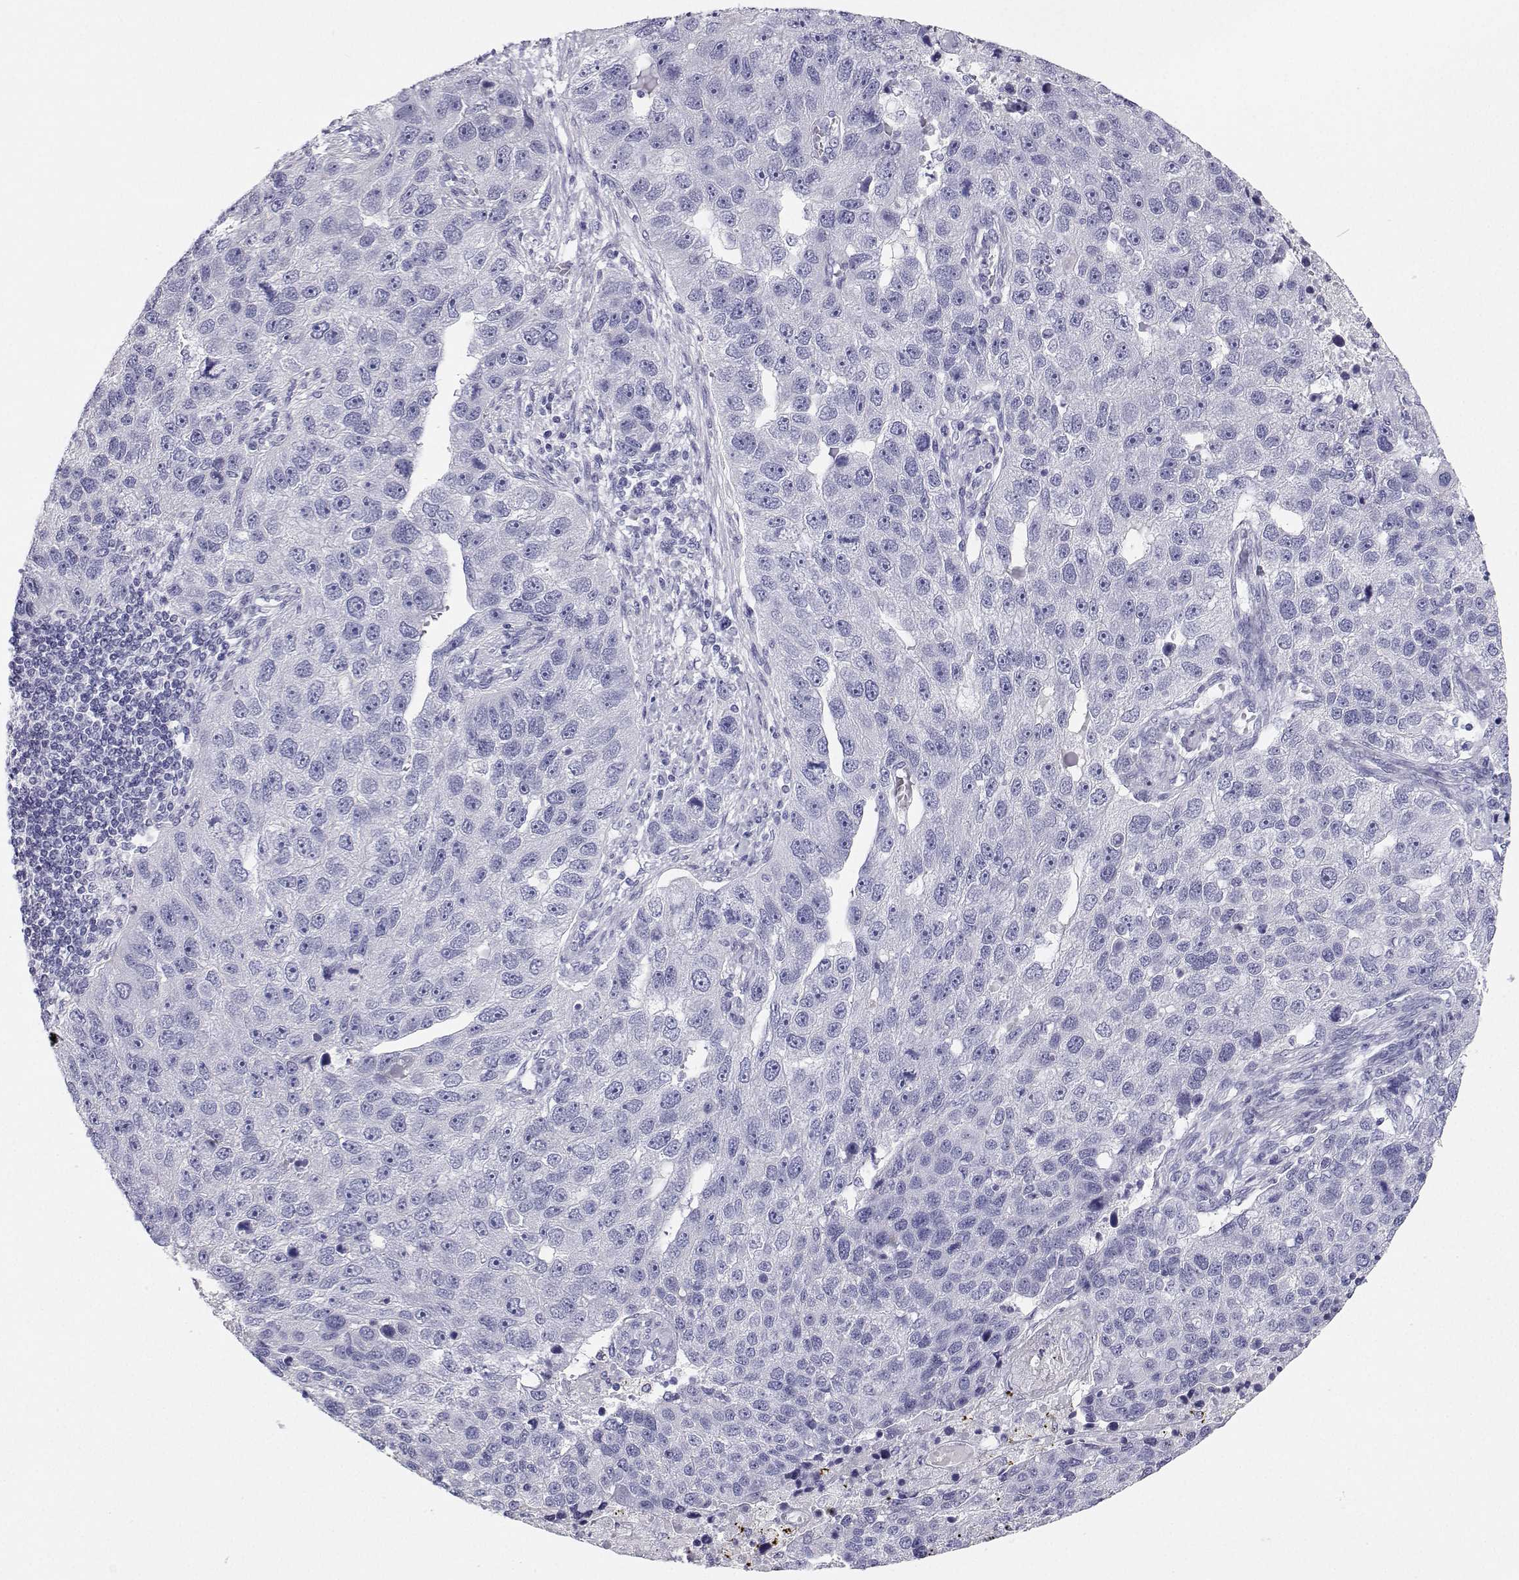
{"staining": {"intensity": "negative", "quantity": "none", "location": "none"}, "tissue": "pancreatic cancer", "cell_type": "Tumor cells", "image_type": "cancer", "snomed": [{"axis": "morphology", "description": "Adenocarcinoma, NOS"}, {"axis": "topography", "description": "Pancreas"}], "caption": "High magnification brightfield microscopy of pancreatic cancer stained with DAB (3,3'-diaminobenzidine) (brown) and counterstained with hematoxylin (blue): tumor cells show no significant staining. The staining is performed using DAB brown chromogen with nuclei counter-stained in using hematoxylin.", "gene": "BHMT", "patient": {"sex": "female", "age": 61}}